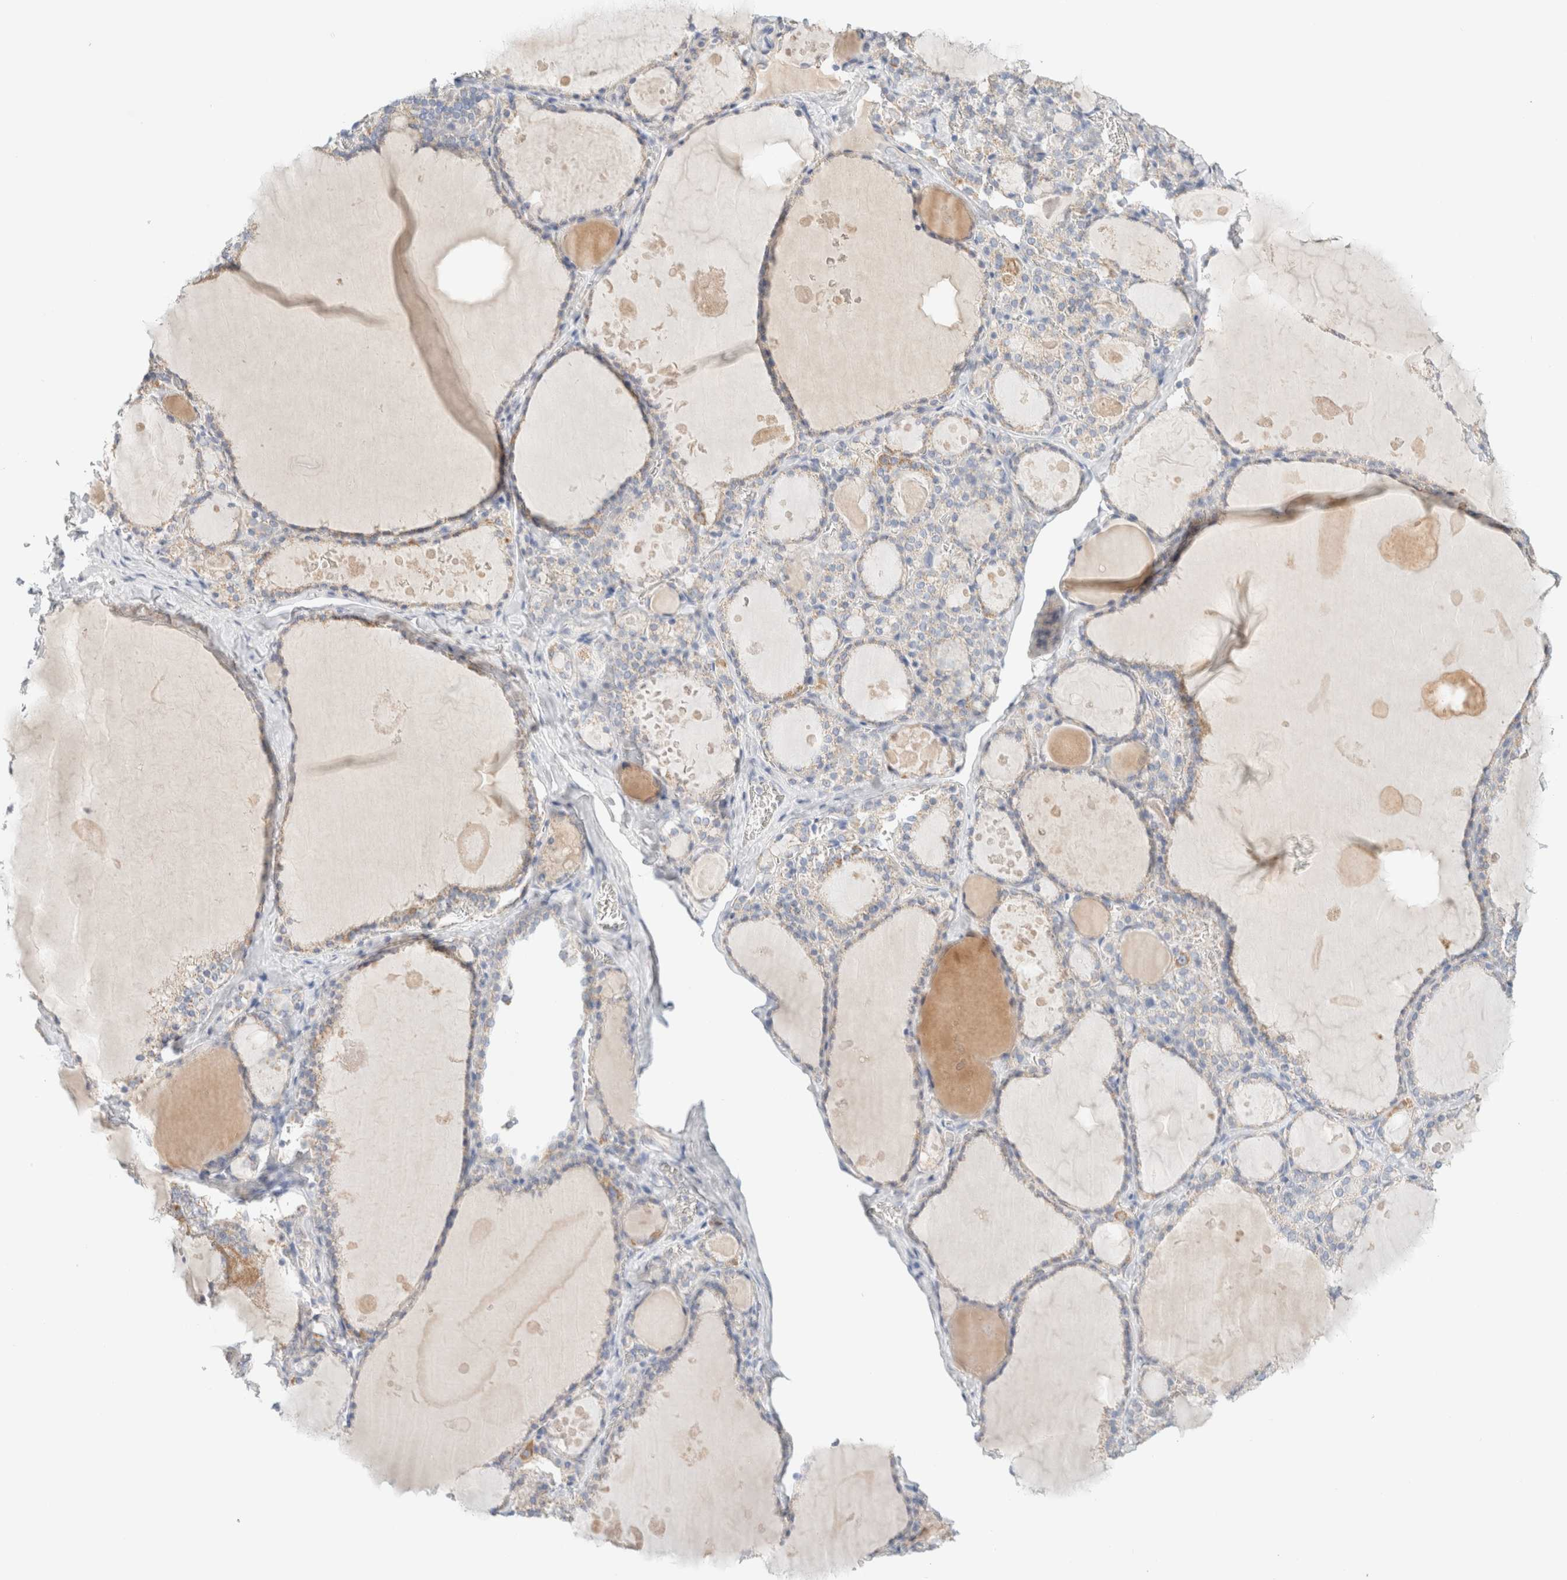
{"staining": {"intensity": "weak", "quantity": "<25%", "location": "cytoplasmic/membranous"}, "tissue": "thyroid gland", "cell_type": "Glandular cells", "image_type": "normal", "snomed": [{"axis": "morphology", "description": "Normal tissue, NOS"}, {"axis": "topography", "description": "Thyroid gland"}], "caption": "Glandular cells show no significant protein positivity in benign thyroid gland. (Immunohistochemistry (ihc), brightfield microscopy, high magnification).", "gene": "HEXD", "patient": {"sex": "male", "age": 56}}